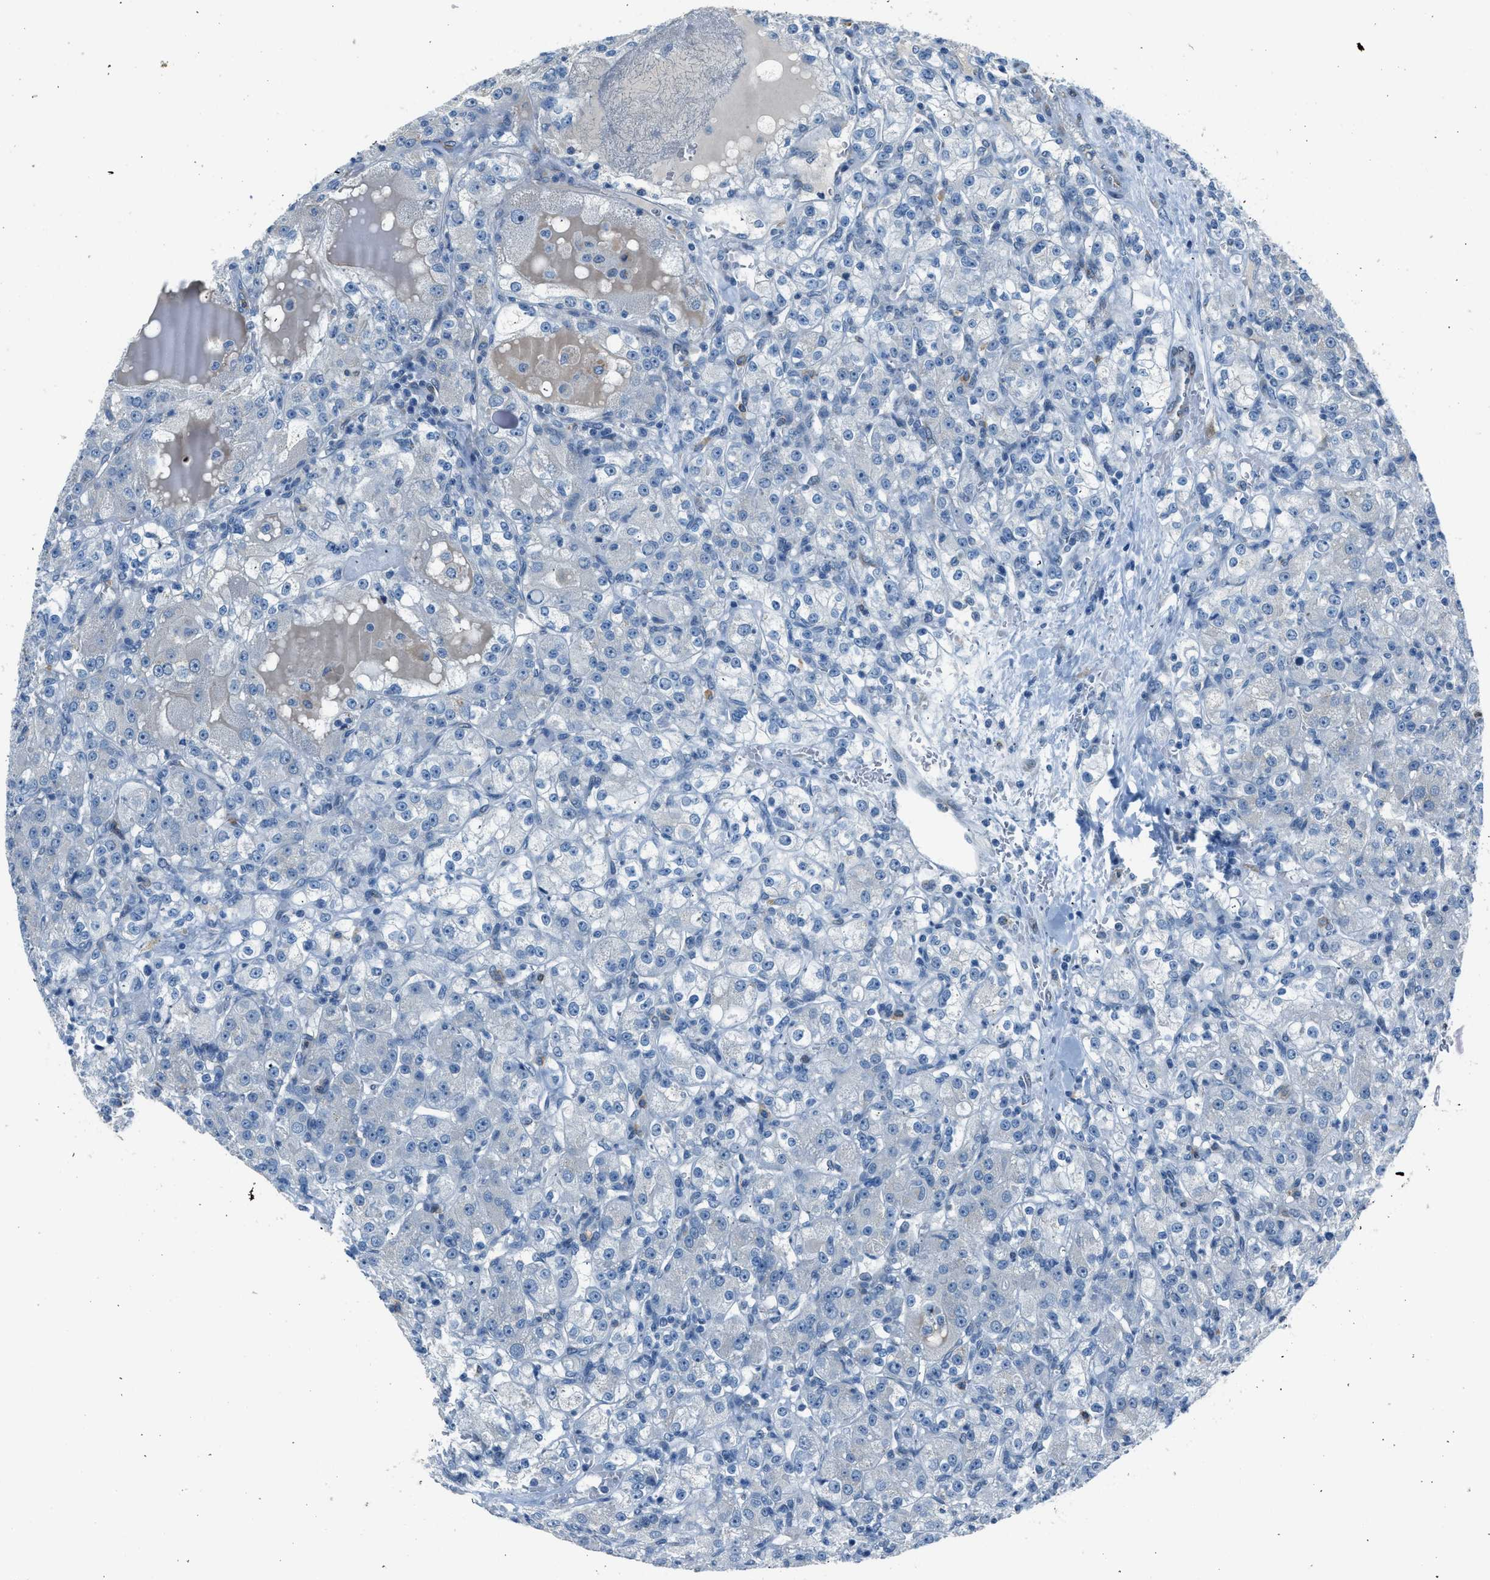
{"staining": {"intensity": "negative", "quantity": "none", "location": "none"}, "tissue": "renal cancer", "cell_type": "Tumor cells", "image_type": "cancer", "snomed": [{"axis": "morphology", "description": "Normal tissue, NOS"}, {"axis": "morphology", "description": "Adenocarcinoma, NOS"}, {"axis": "topography", "description": "Kidney"}], "caption": "Tumor cells are negative for brown protein staining in renal cancer (adenocarcinoma).", "gene": "RNF41", "patient": {"sex": "male", "age": 61}}